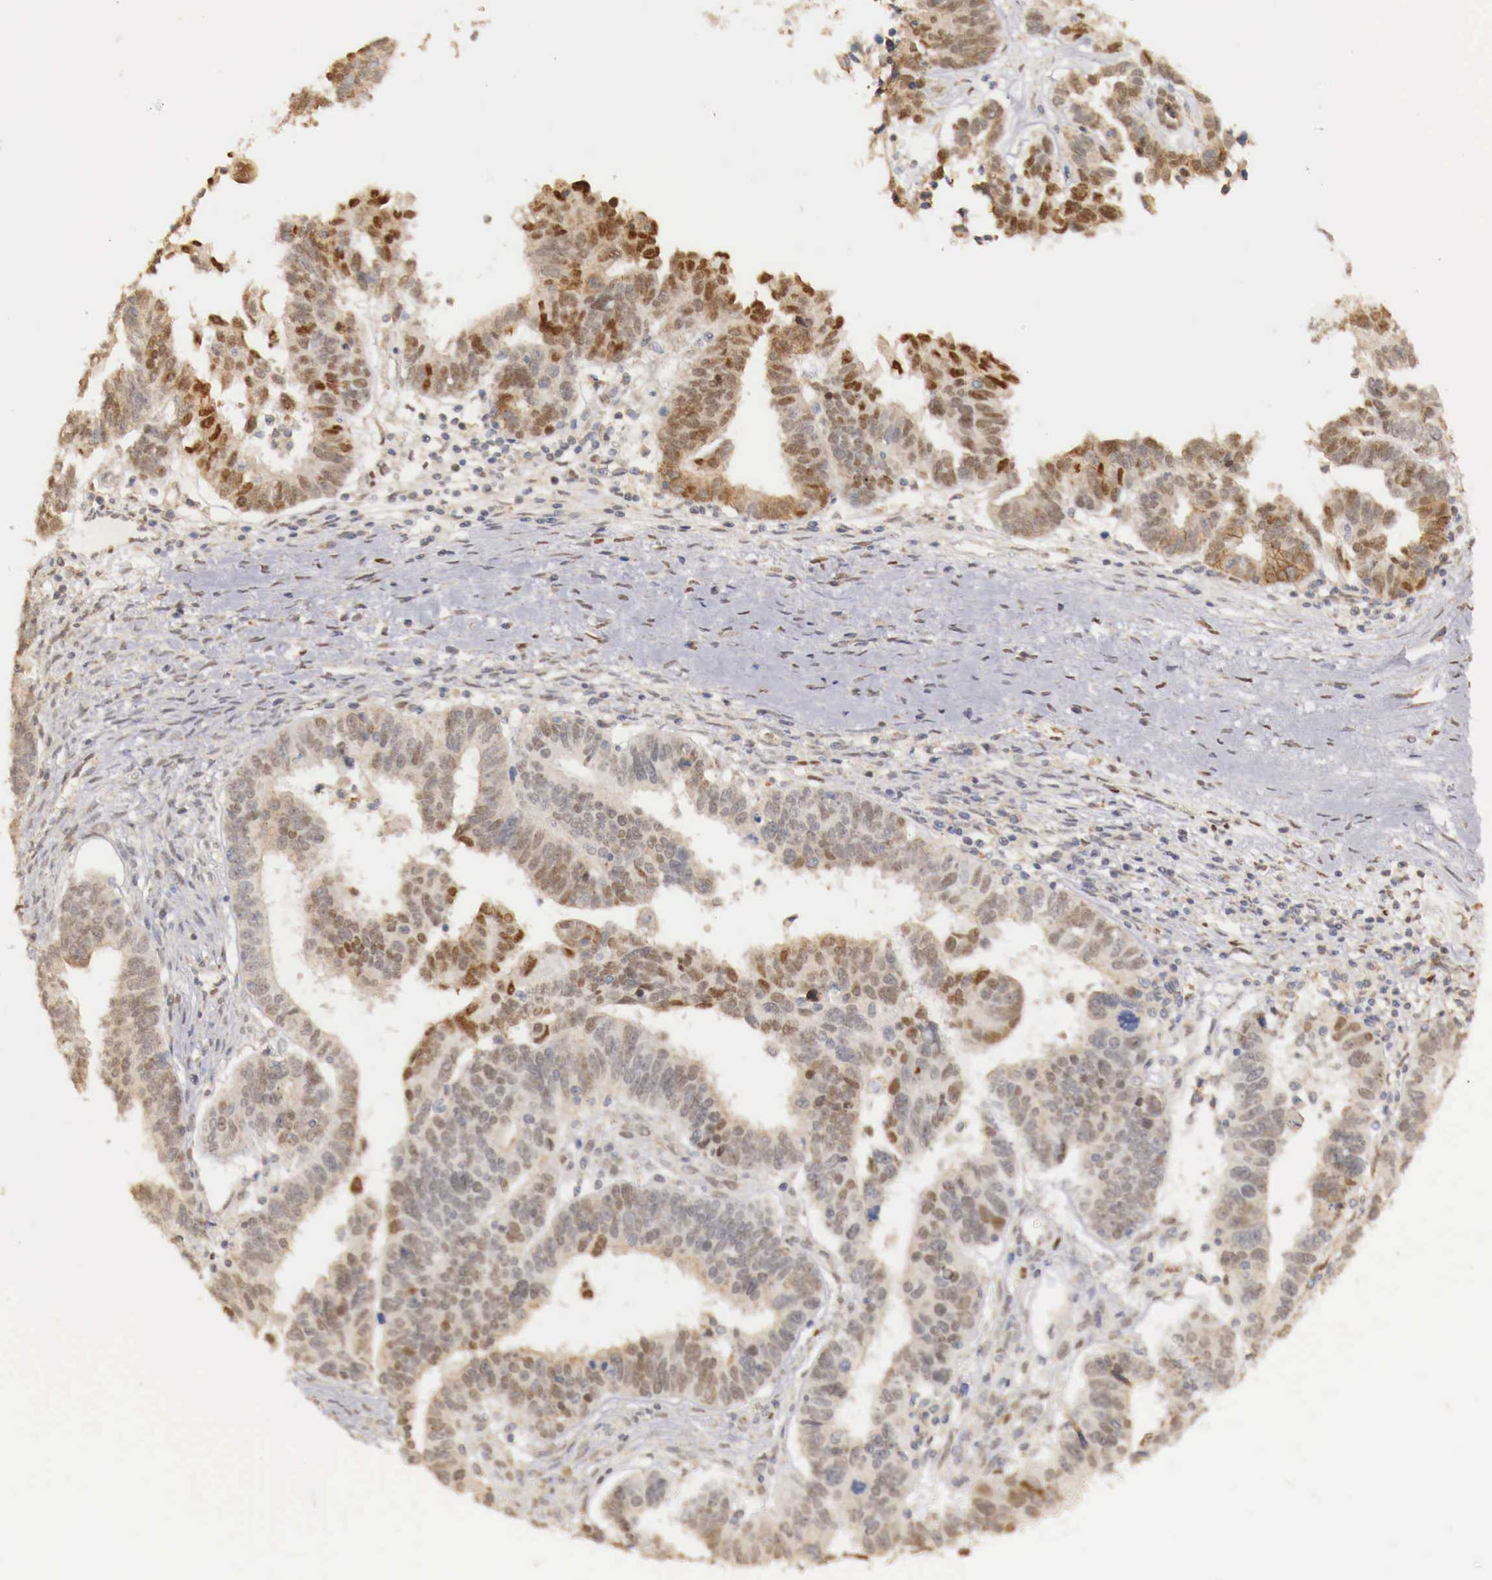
{"staining": {"intensity": "strong", "quantity": ">75%", "location": "nuclear"}, "tissue": "ovarian cancer", "cell_type": "Tumor cells", "image_type": "cancer", "snomed": [{"axis": "morphology", "description": "Carcinoma, endometroid"}, {"axis": "morphology", "description": "Cystadenocarcinoma, serous, NOS"}, {"axis": "topography", "description": "Ovary"}], "caption": "IHC photomicrograph of neoplastic tissue: endometroid carcinoma (ovarian) stained using immunohistochemistry demonstrates high levels of strong protein expression localized specifically in the nuclear of tumor cells, appearing as a nuclear brown color.", "gene": "KHDRBS2", "patient": {"sex": "female", "age": 45}}